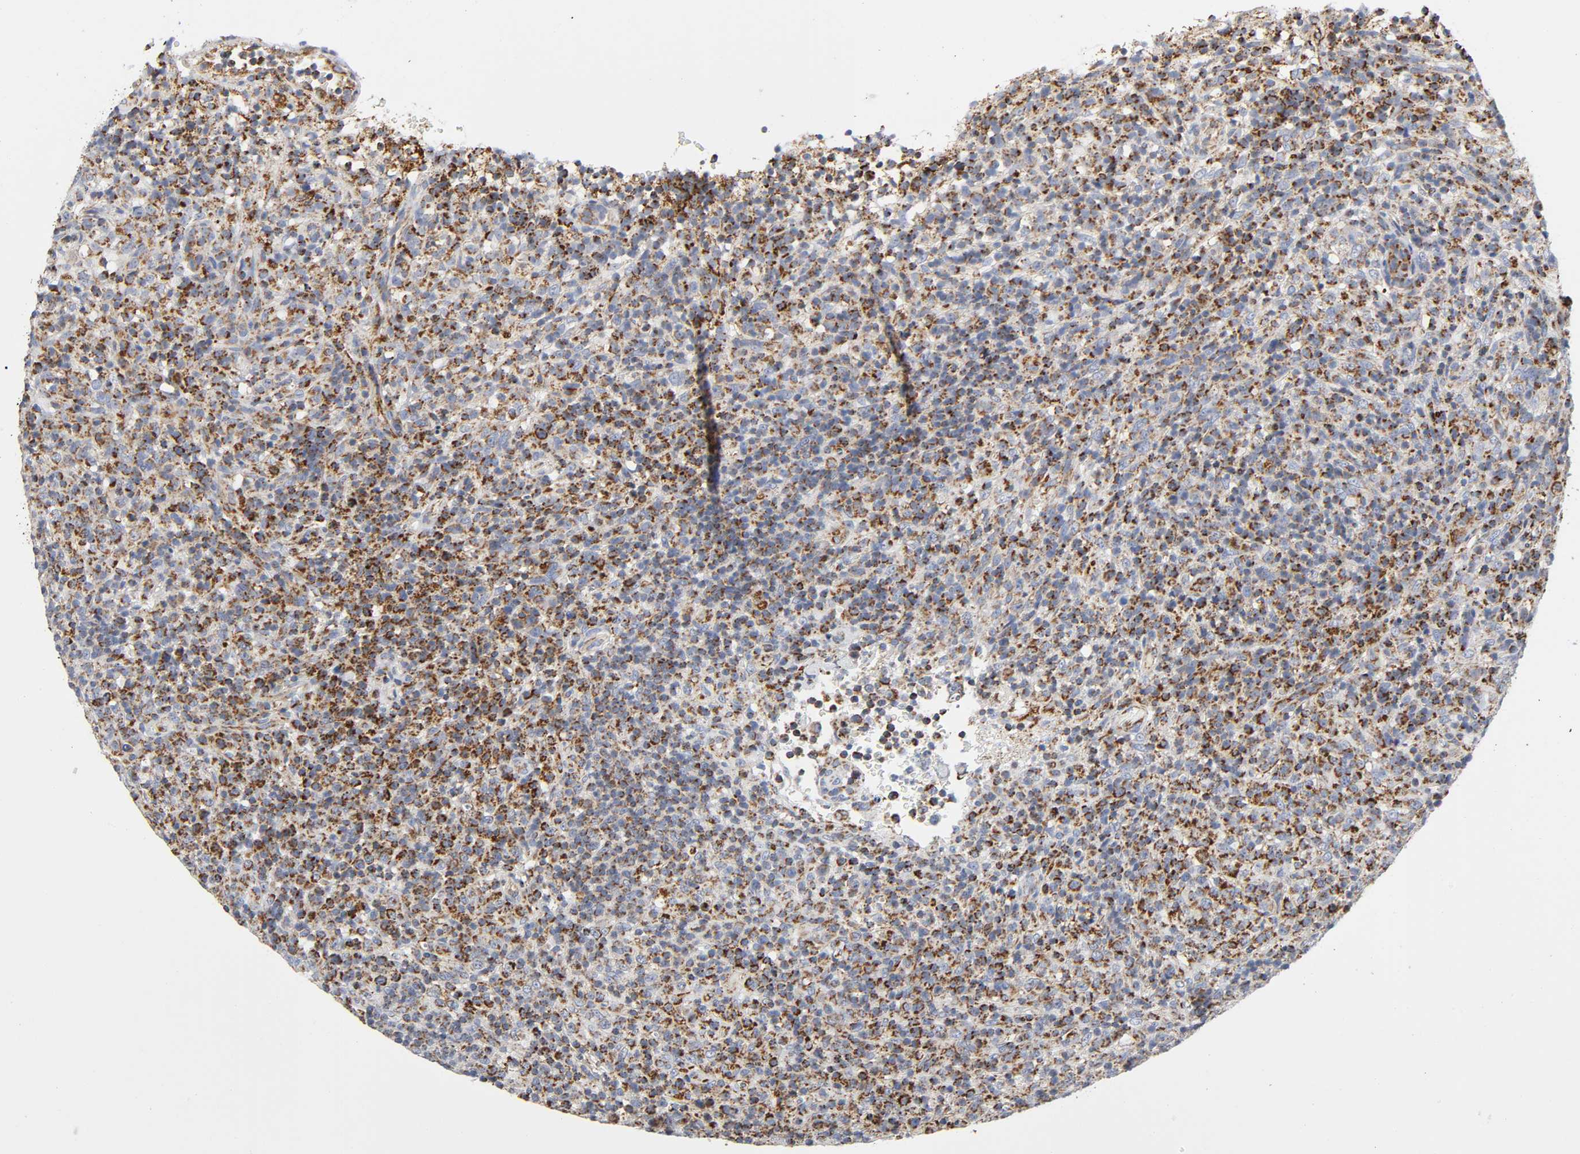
{"staining": {"intensity": "strong", "quantity": ">75%", "location": "cytoplasmic/membranous"}, "tissue": "lymphoma", "cell_type": "Tumor cells", "image_type": "cancer", "snomed": [{"axis": "morphology", "description": "Malignant lymphoma, non-Hodgkin's type, High grade"}, {"axis": "topography", "description": "Lymph node"}], "caption": "IHC micrograph of human malignant lymphoma, non-Hodgkin's type (high-grade) stained for a protein (brown), which exhibits high levels of strong cytoplasmic/membranous positivity in approximately >75% of tumor cells.", "gene": "BAK1", "patient": {"sex": "female", "age": 76}}